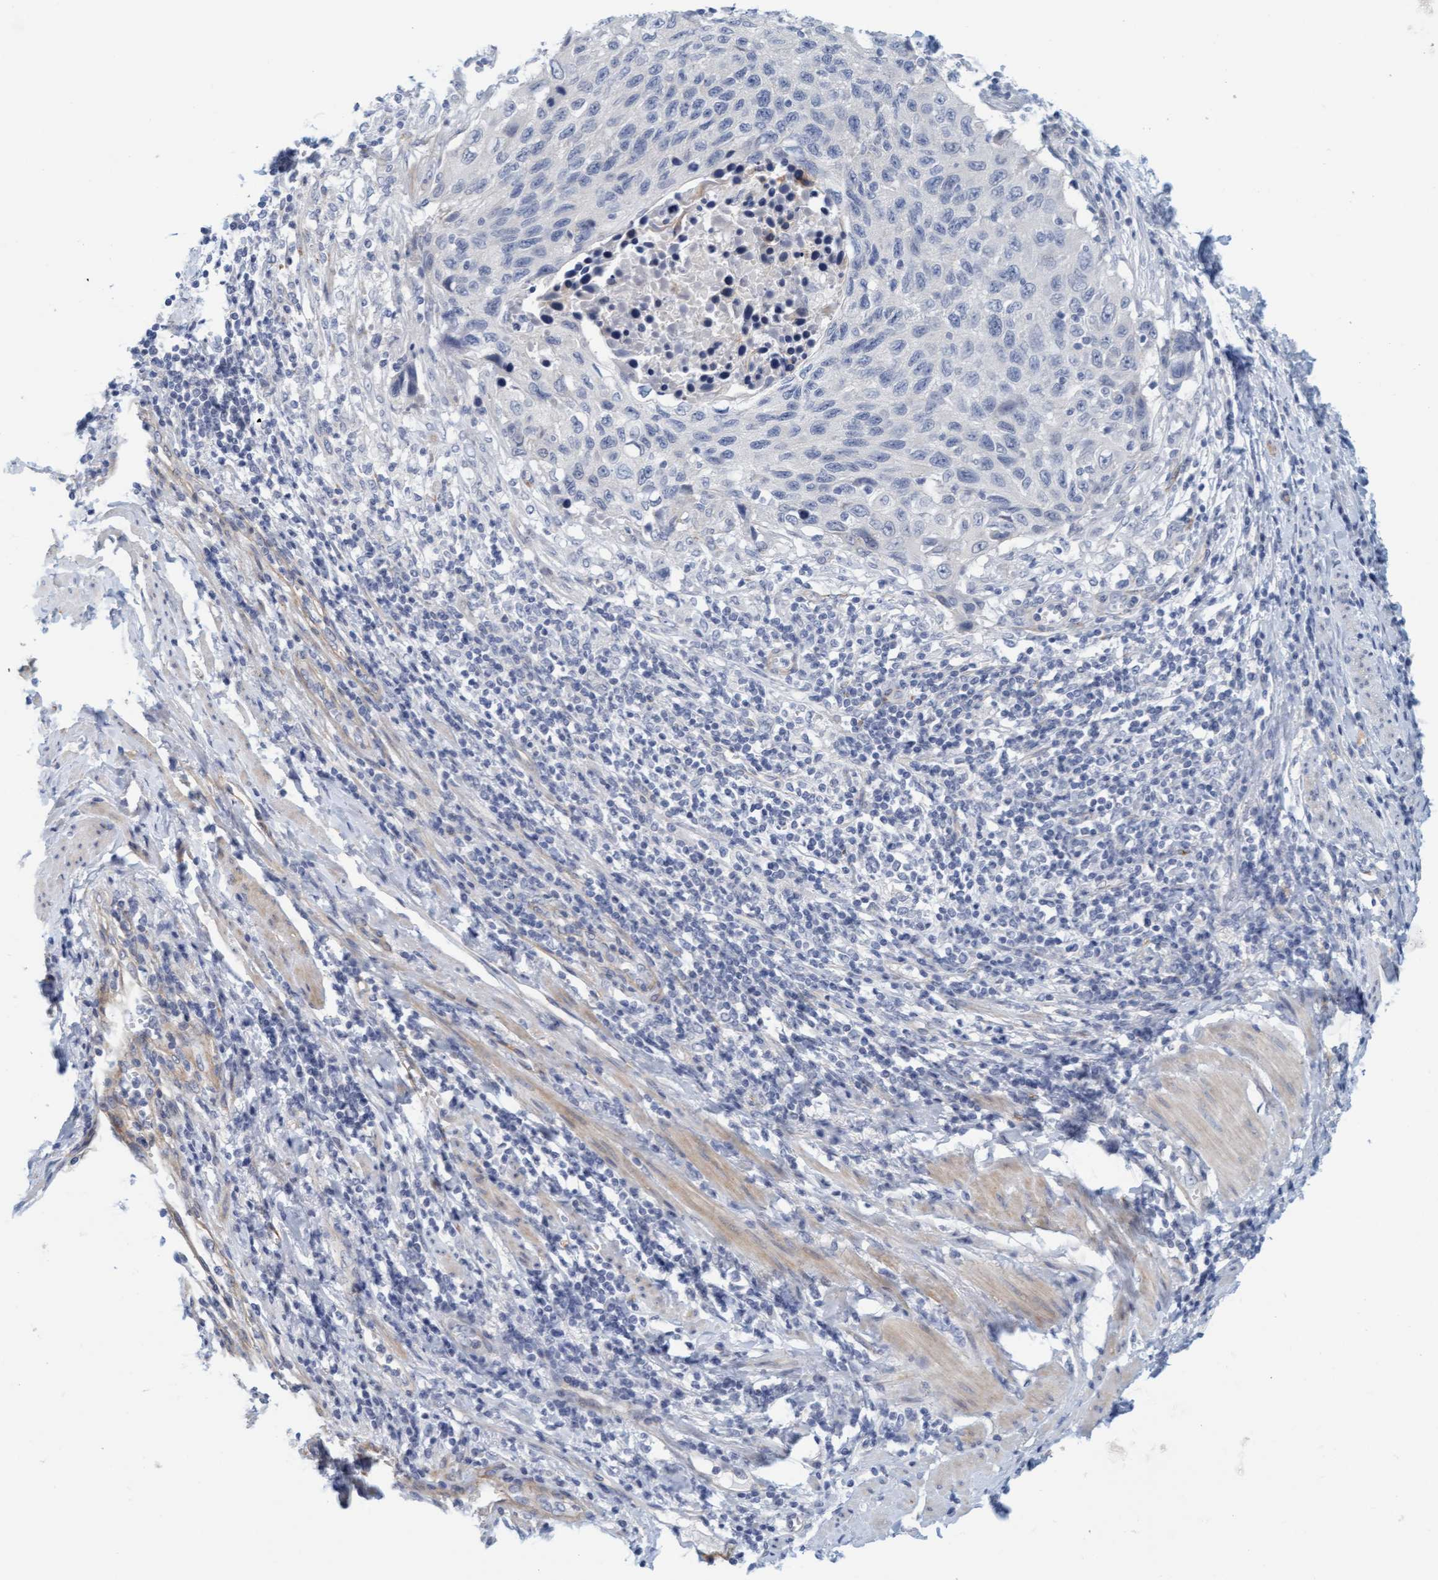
{"staining": {"intensity": "negative", "quantity": "none", "location": "none"}, "tissue": "cervical cancer", "cell_type": "Tumor cells", "image_type": "cancer", "snomed": [{"axis": "morphology", "description": "Squamous cell carcinoma, NOS"}, {"axis": "topography", "description": "Cervix"}], "caption": "Tumor cells are negative for protein expression in human cervical squamous cell carcinoma. Nuclei are stained in blue.", "gene": "TSTD2", "patient": {"sex": "female", "age": 53}}